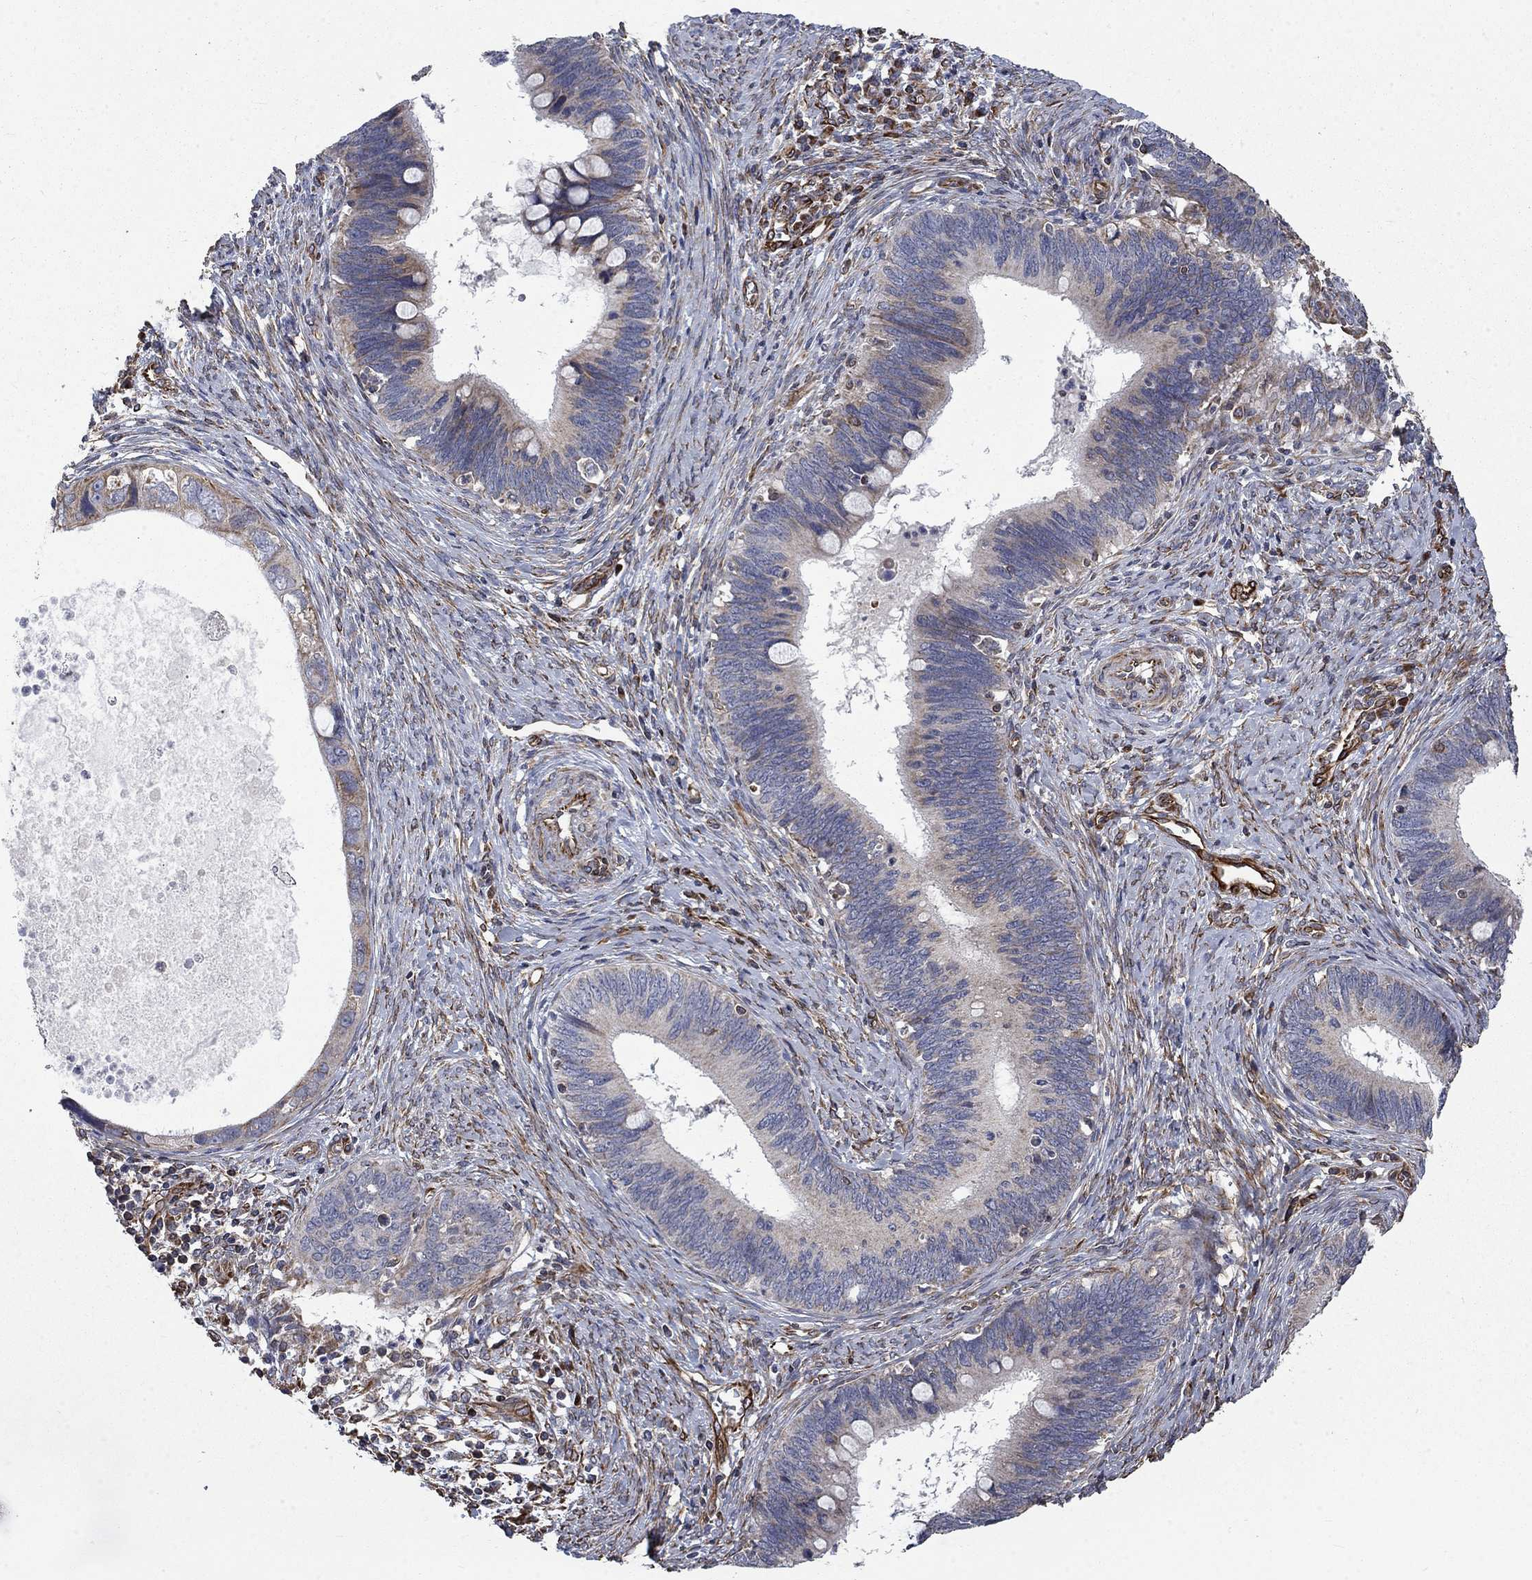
{"staining": {"intensity": "negative", "quantity": "none", "location": "none"}, "tissue": "cervical cancer", "cell_type": "Tumor cells", "image_type": "cancer", "snomed": [{"axis": "morphology", "description": "Adenocarcinoma, NOS"}, {"axis": "topography", "description": "Cervix"}], "caption": "Tumor cells are negative for protein expression in human cervical cancer (adenocarcinoma). (DAB IHC, high magnification).", "gene": "NDUFC1", "patient": {"sex": "female", "age": 42}}